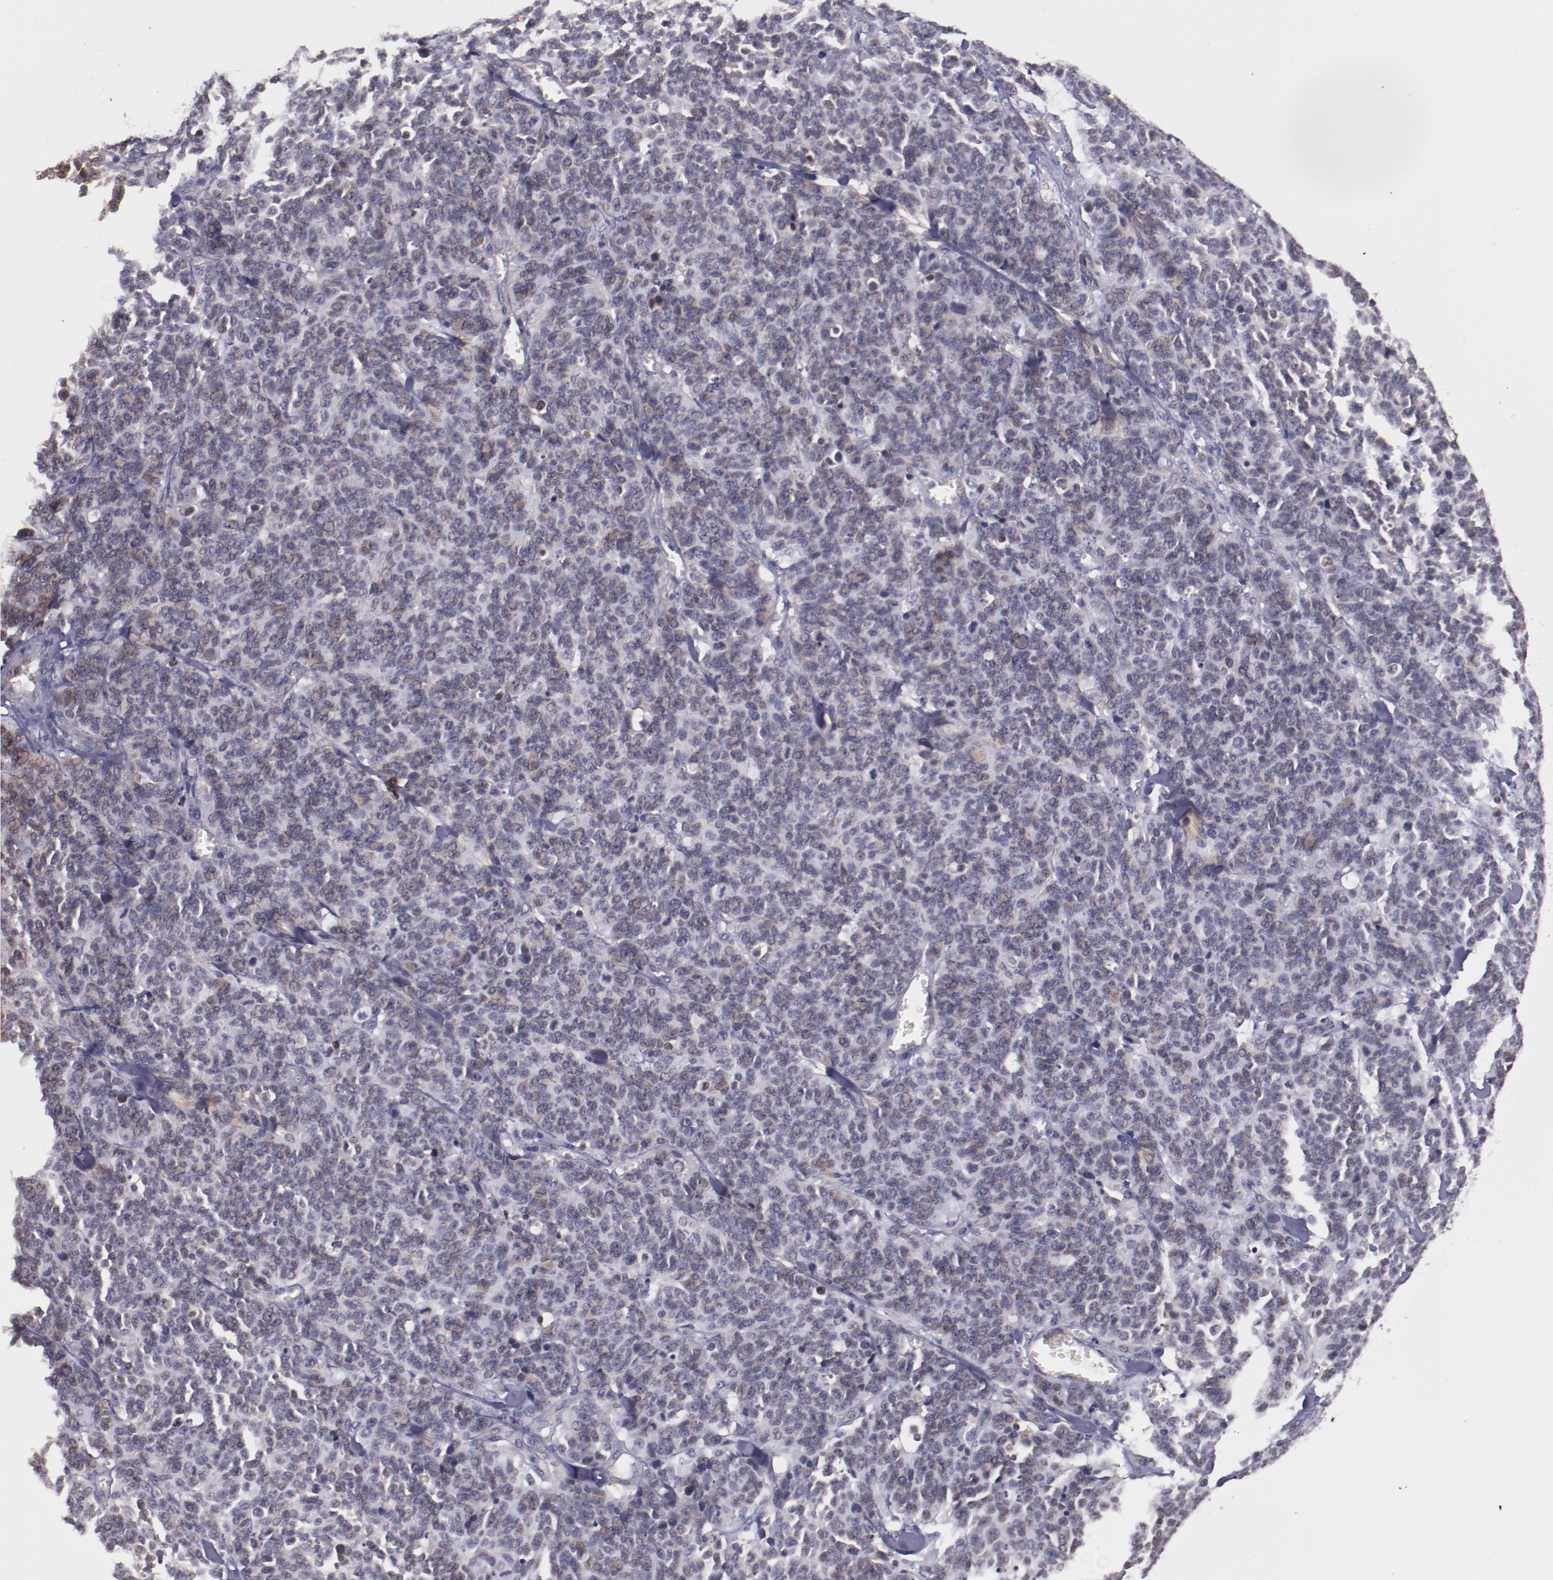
{"staining": {"intensity": "negative", "quantity": "none", "location": "none"}, "tissue": "lung cancer", "cell_type": "Tumor cells", "image_type": "cancer", "snomed": [{"axis": "morphology", "description": "Neoplasm, malignant, NOS"}, {"axis": "topography", "description": "Lung"}], "caption": "The immunohistochemistry photomicrograph has no significant staining in tumor cells of lung cancer tissue. The staining is performed using DAB (3,3'-diaminobenzidine) brown chromogen with nuclei counter-stained in using hematoxylin.", "gene": "FTSJ1", "patient": {"sex": "female", "age": 58}}